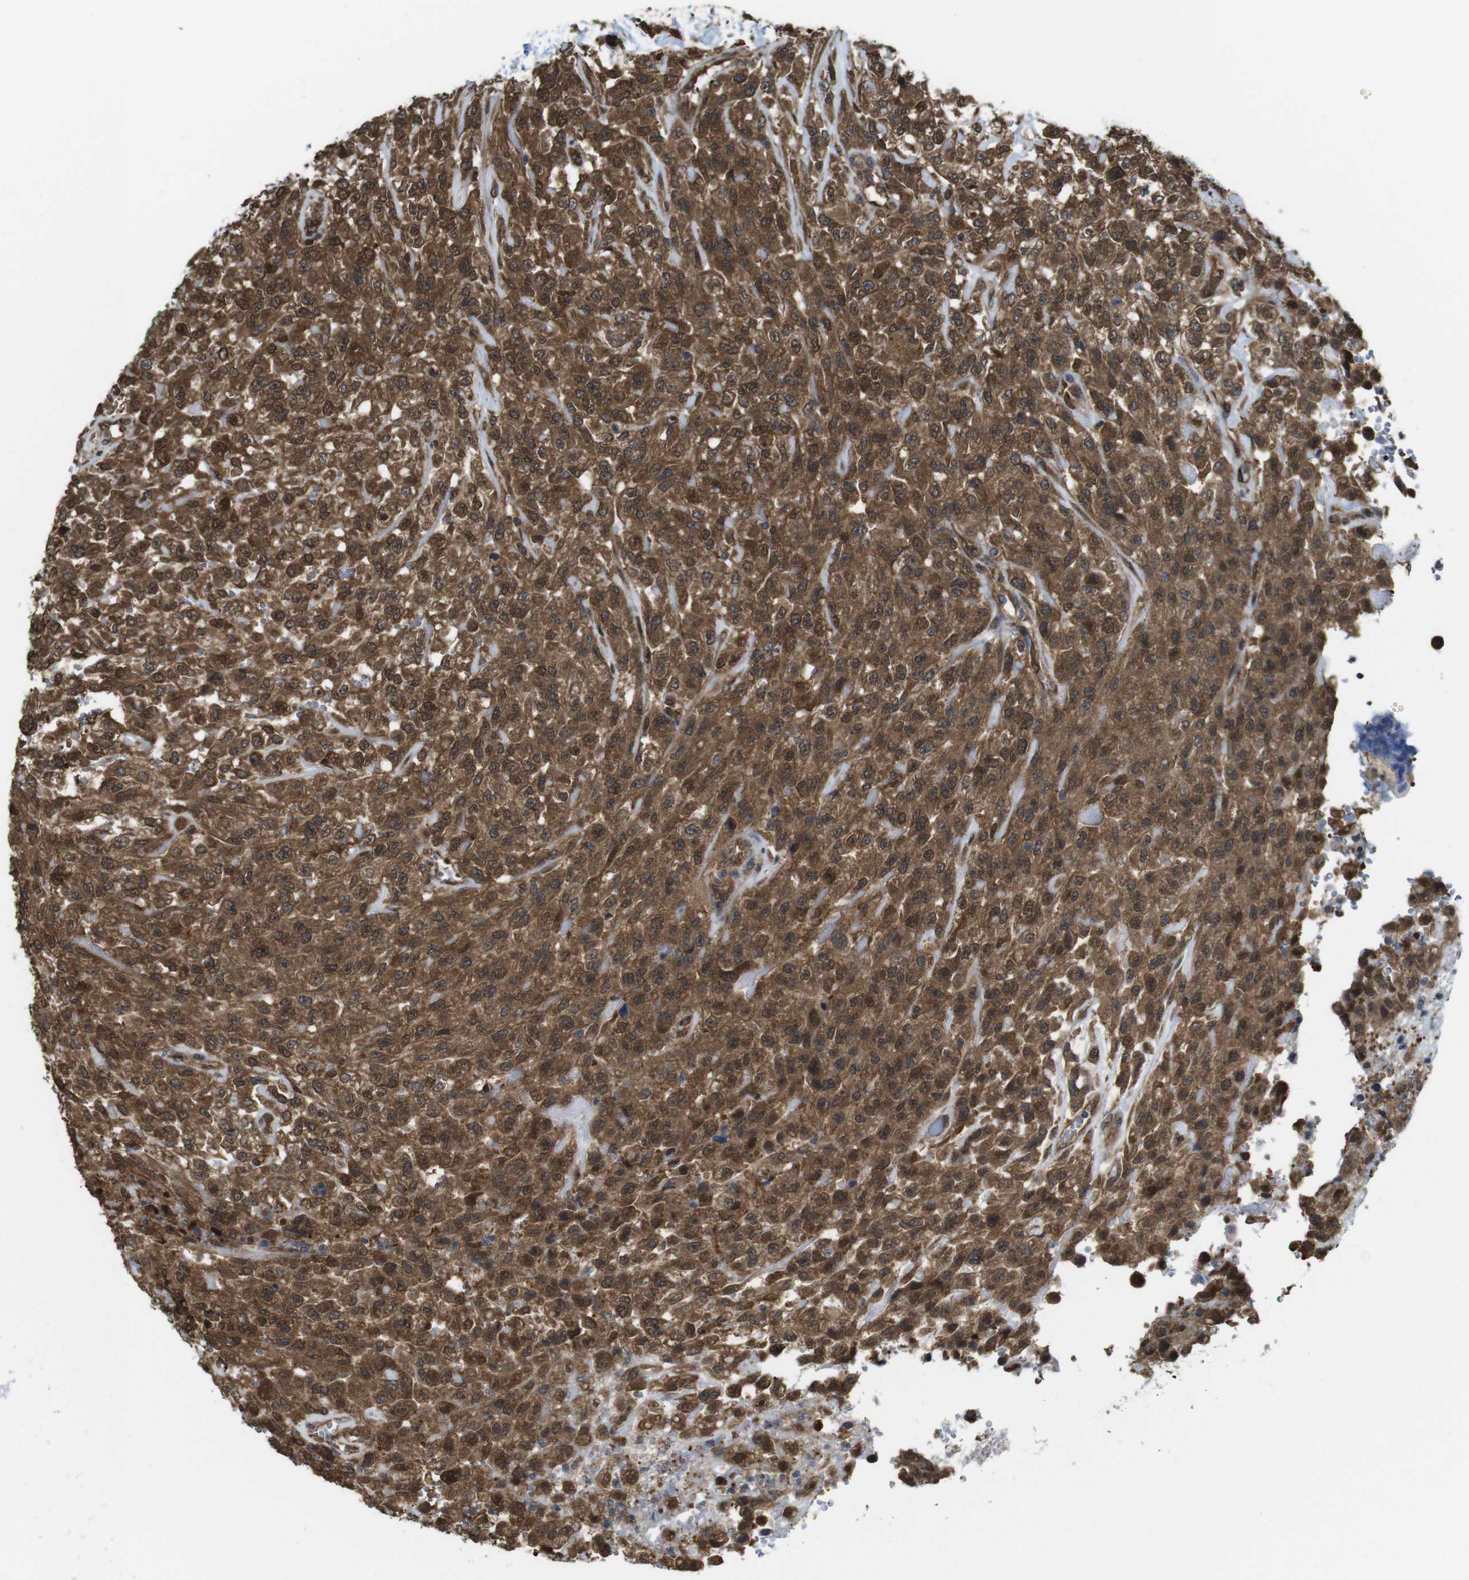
{"staining": {"intensity": "moderate", "quantity": ">75%", "location": "cytoplasmic/membranous,nuclear"}, "tissue": "urothelial cancer", "cell_type": "Tumor cells", "image_type": "cancer", "snomed": [{"axis": "morphology", "description": "Urothelial carcinoma, High grade"}, {"axis": "topography", "description": "Urinary bladder"}], "caption": "Immunohistochemical staining of urothelial cancer shows medium levels of moderate cytoplasmic/membranous and nuclear expression in about >75% of tumor cells.", "gene": "YWHAG", "patient": {"sex": "male", "age": 46}}